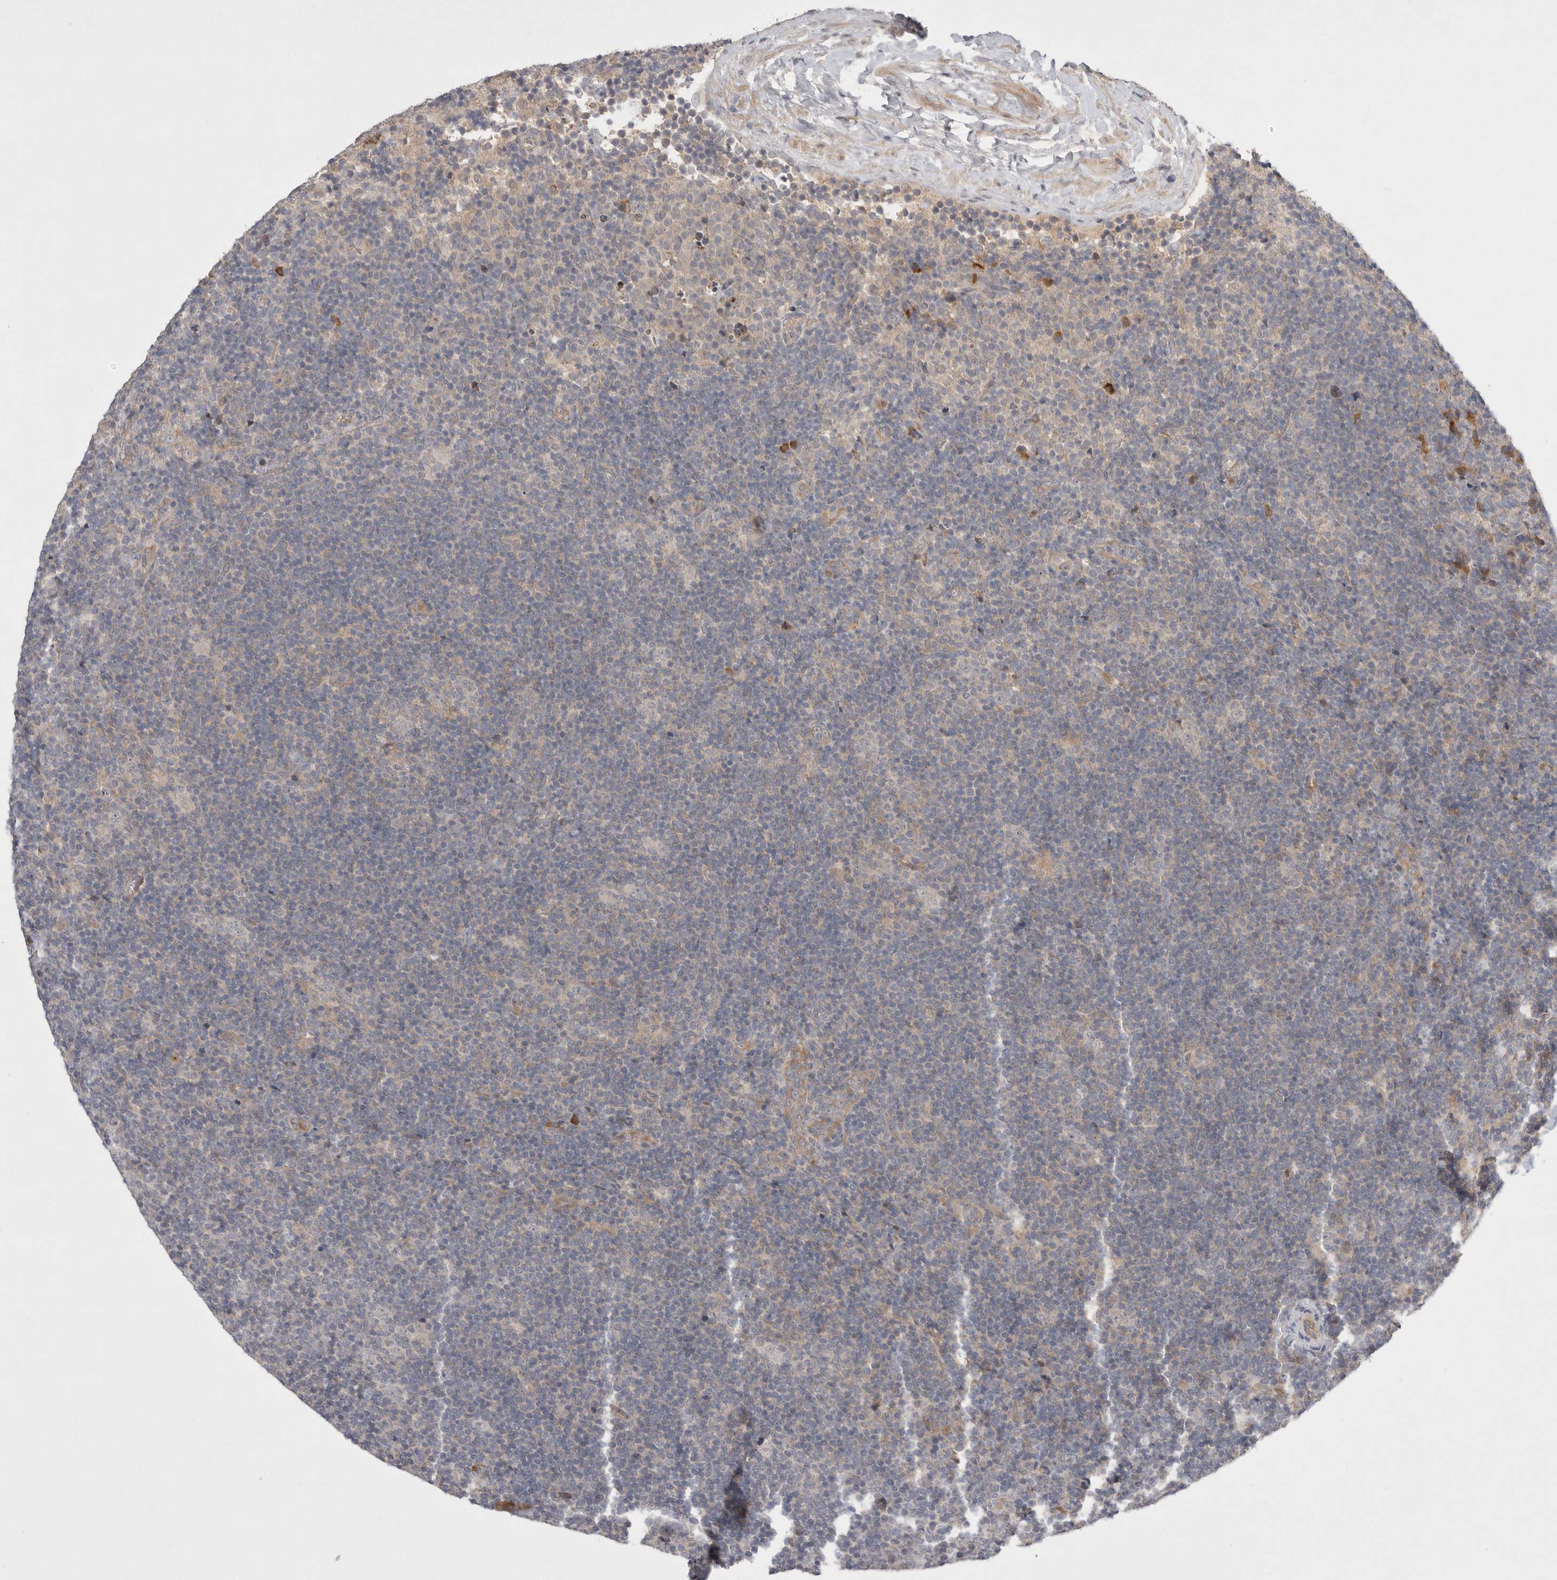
{"staining": {"intensity": "negative", "quantity": "none", "location": "none"}, "tissue": "lymphoma", "cell_type": "Tumor cells", "image_type": "cancer", "snomed": [{"axis": "morphology", "description": "Hodgkin's disease, NOS"}, {"axis": "topography", "description": "Lymph node"}], "caption": "This is an immunohistochemistry (IHC) micrograph of human lymphoma. There is no expression in tumor cells.", "gene": "NRCAM", "patient": {"sex": "female", "age": 57}}